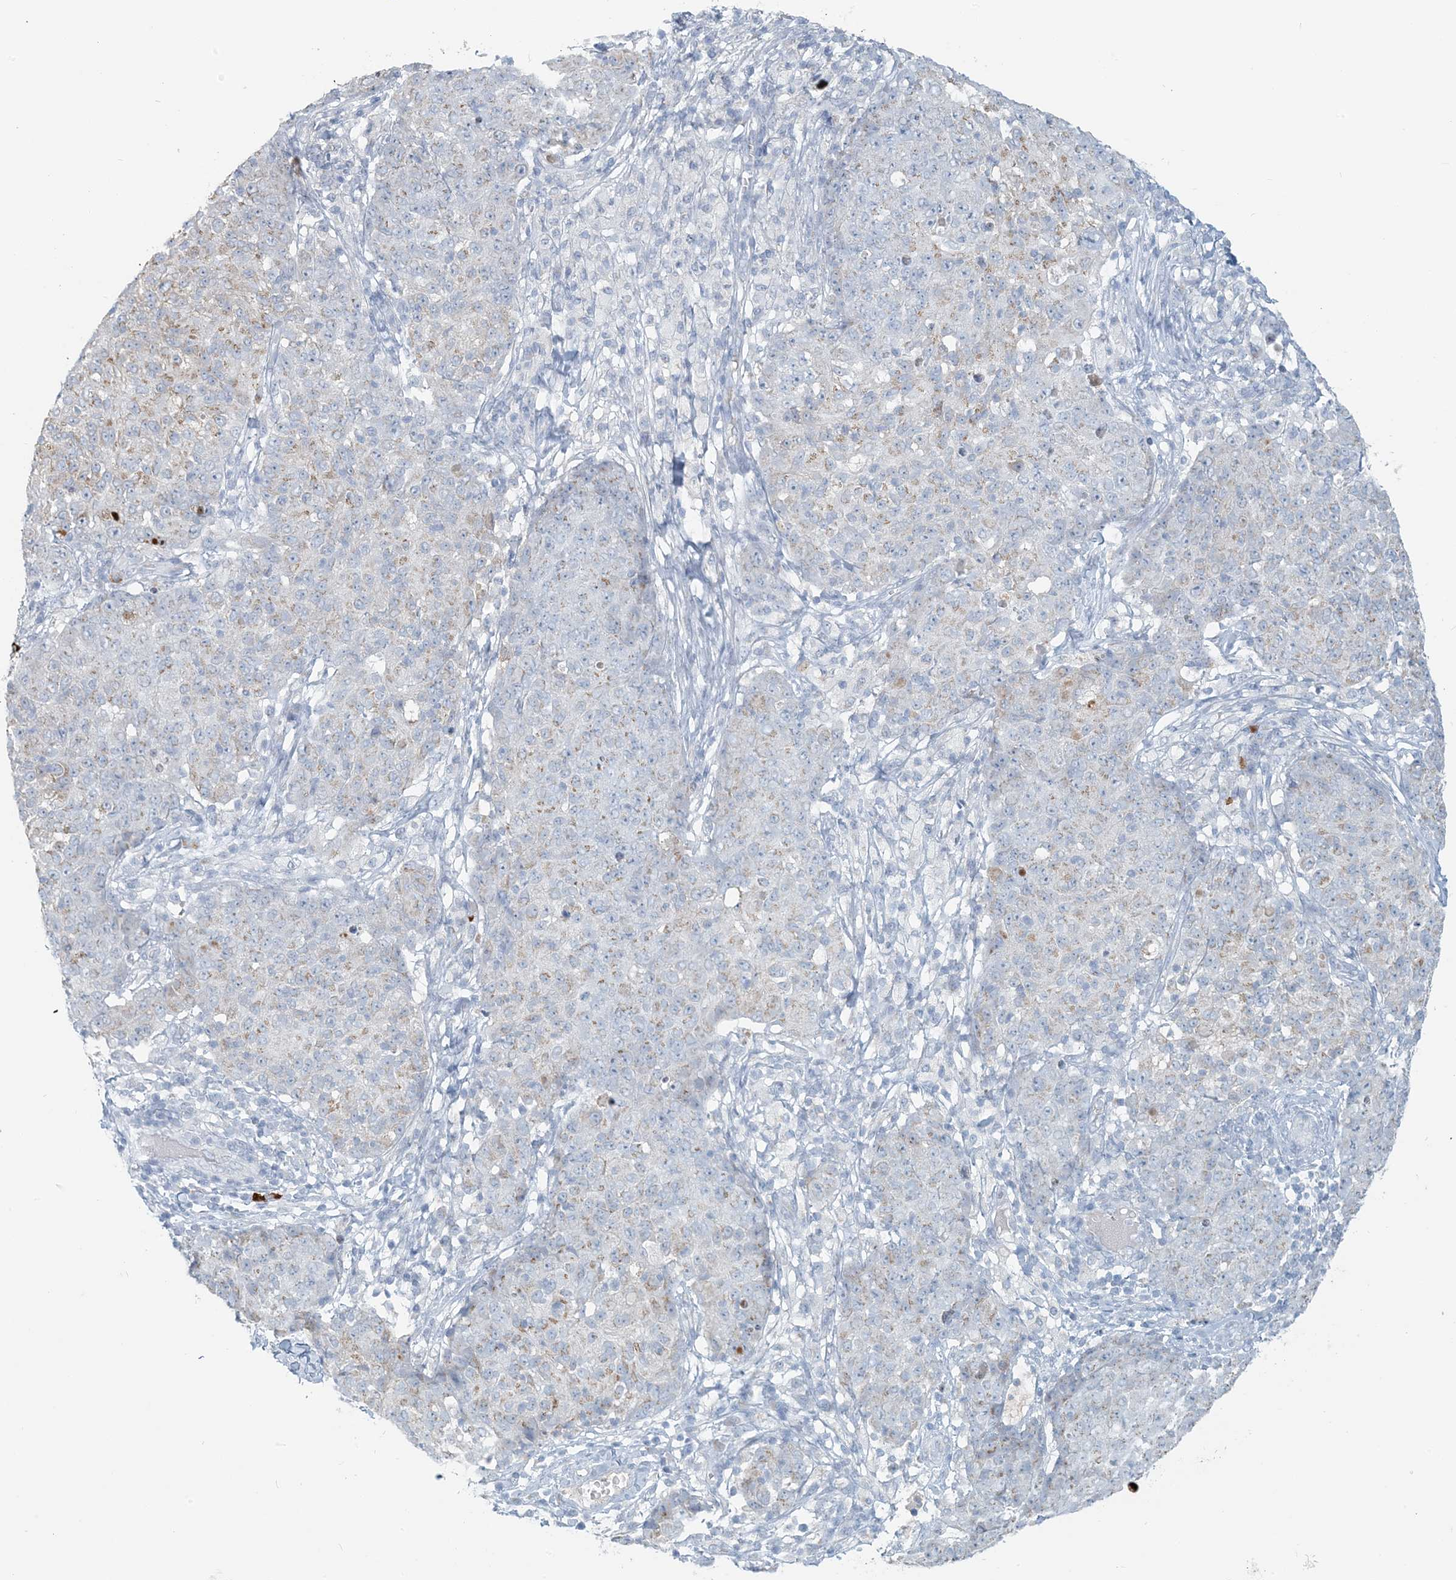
{"staining": {"intensity": "weak", "quantity": "25%-75%", "location": "cytoplasmic/membranous"}, "tissue": "ovarian cancer", "cell_type": "Tumor cells", "image_type": "cancer", "snomed": [{"axis": "morphology", "description": "Carcinoma, endometroid"}, {"axis": "topography", "description": "Ovary"}], "caption": "Brown immunohistochemical staining in human ovarian cancer (endometroid carcinoma) demonstrates weak cytoplasmic/membranous expression in about 25%-75% of tumor cells.", "gene": "SCML1", "patient": {"sex": "female", "age": 42}}